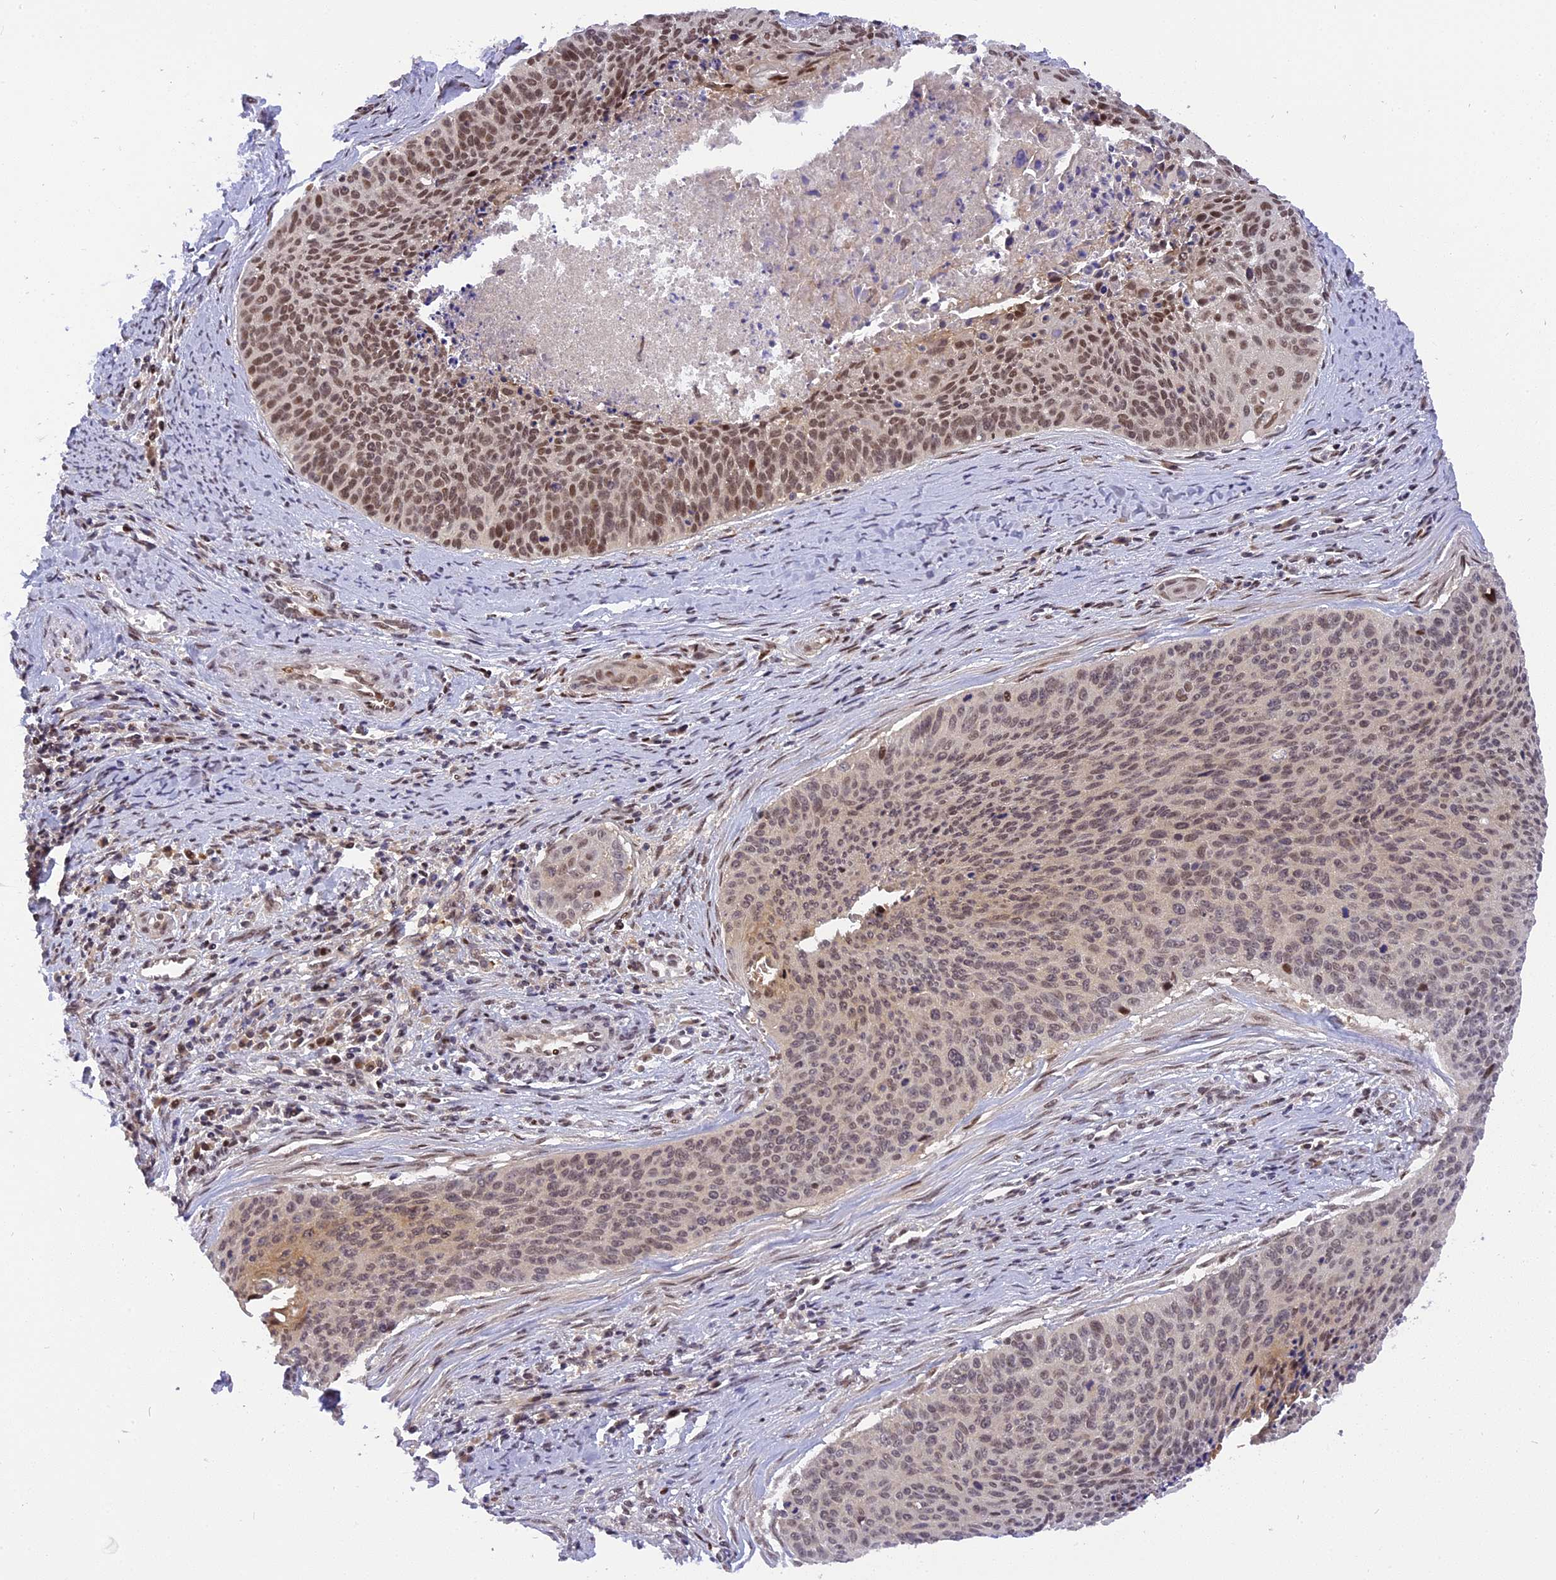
{"staining": {"intensity": "moderate", "quantity": "25%-75%", "location": "nuclear"}, "tissue": "cervical cancer", "cell_type": "Tumor cells", "image_type": "cancer", "snomed": [{"axis": "morphology", "description": "Squamous cell carcinoma, NOS"}, {"axis": "topography", "description": "Cervix"}], "caption": "Cervical squamous cell carcinoma was stained to show a protein in brown. There is medium levels of moderate nuclear staining in approximately 25%-75% of tumor cells.", "gene": "RABGGTA", "patient": {"sex": "female", "age": 55}}